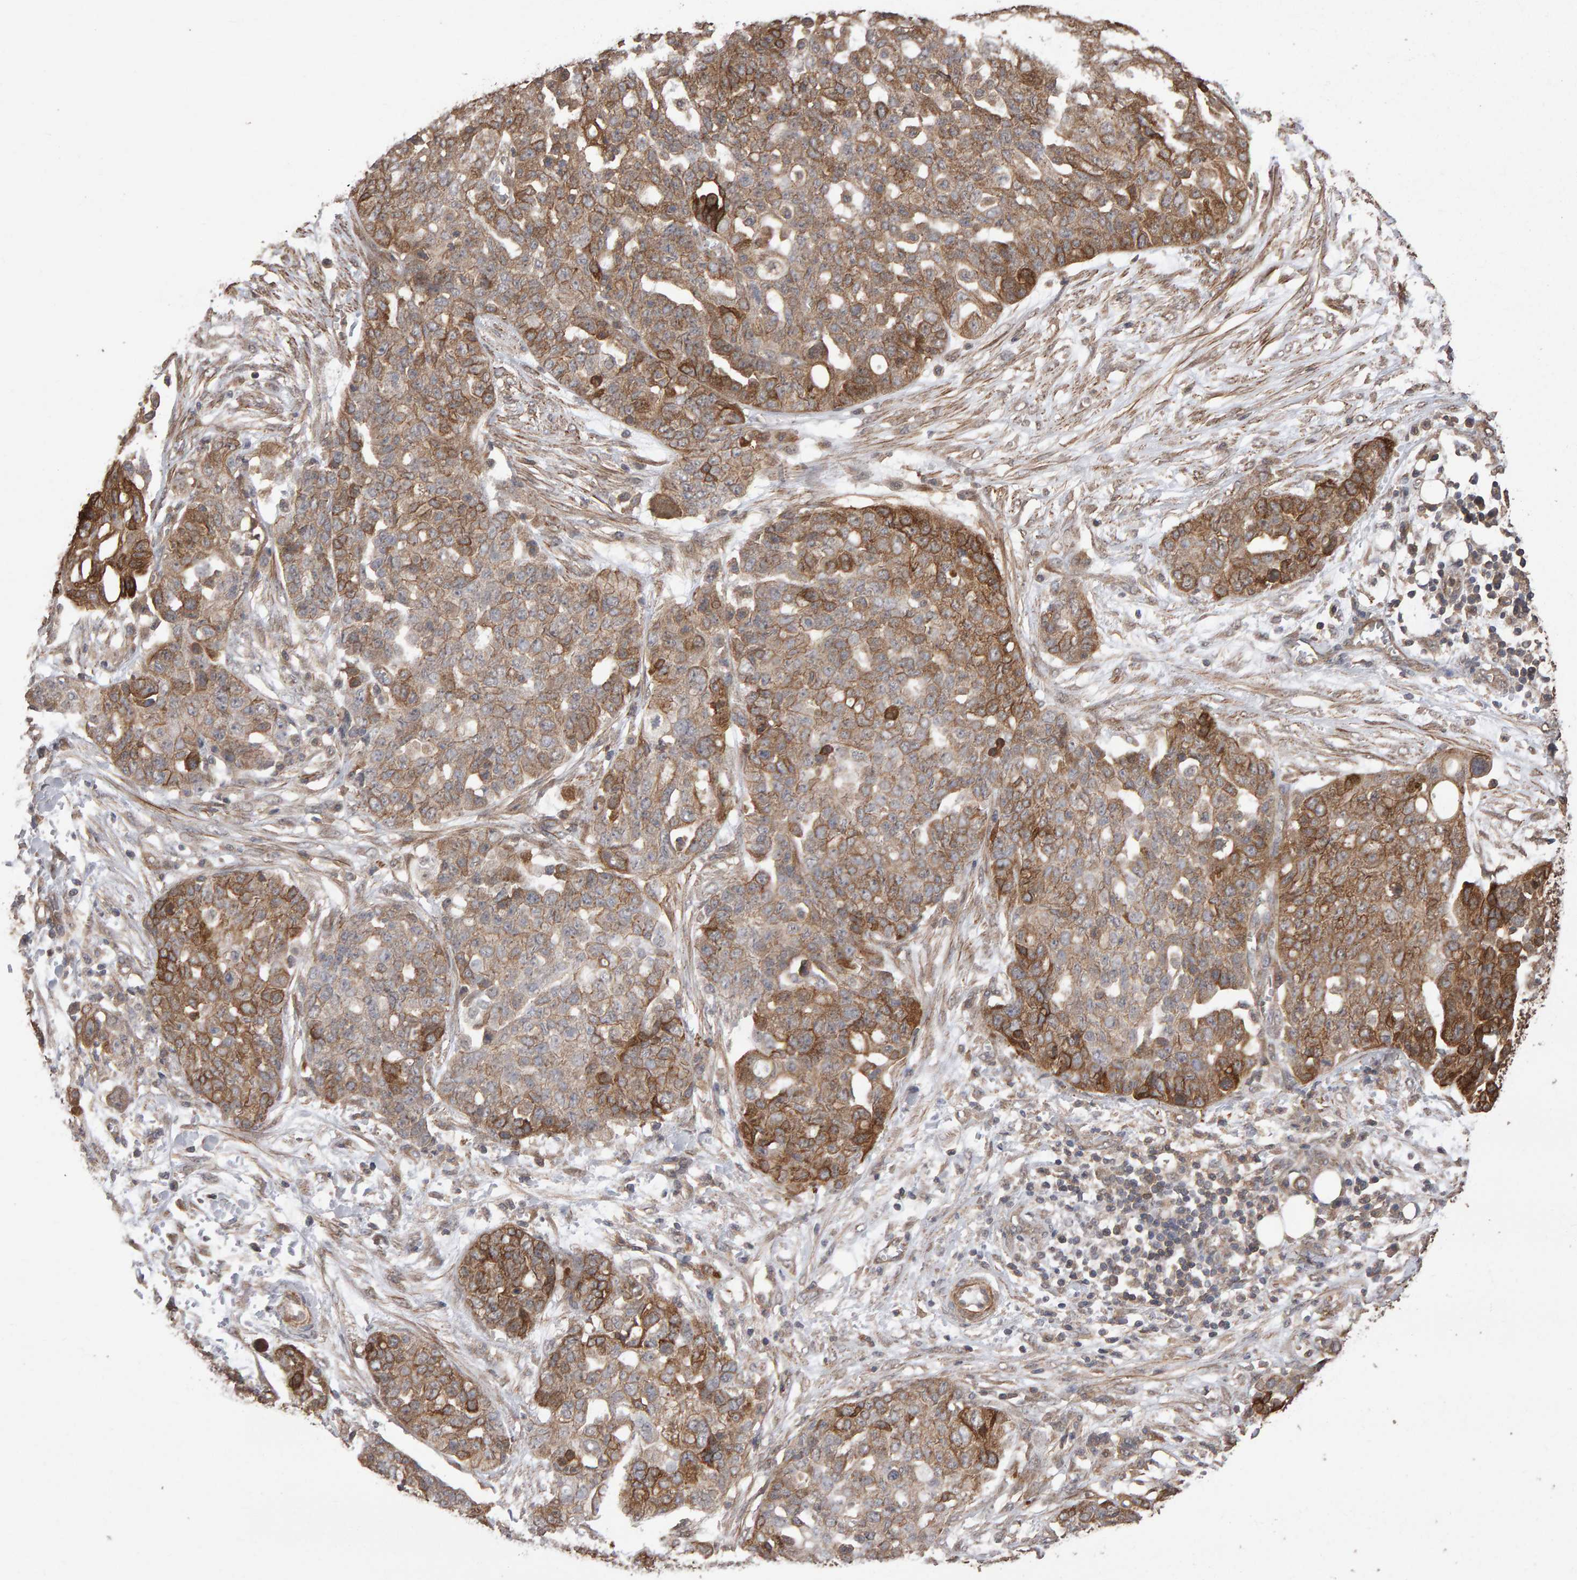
{"staining": {"intensity": "strong", "quantity": ">75%", "location": "cytoplasmic/membranous"}, "tissue": "ovarian cancer", "cell_type": "Tumor cells", "image_type": "cancer", "snomed": [{"axis": "morphology", "description": "Cystadenocarcinoma, serous, NOS"}, {"axis": "topography", "description": "Soft tissue"}, {"axis": "topography", "description": "Ovary"}], "caption": "Brown immunohistochemical staining in ovarian cancer demonstrates strong cytoplasmic/membranous staining in approximately >75% of tumor cells.", "gene": "SCRIB", "patient": {"sex": "female", "age": 57}}